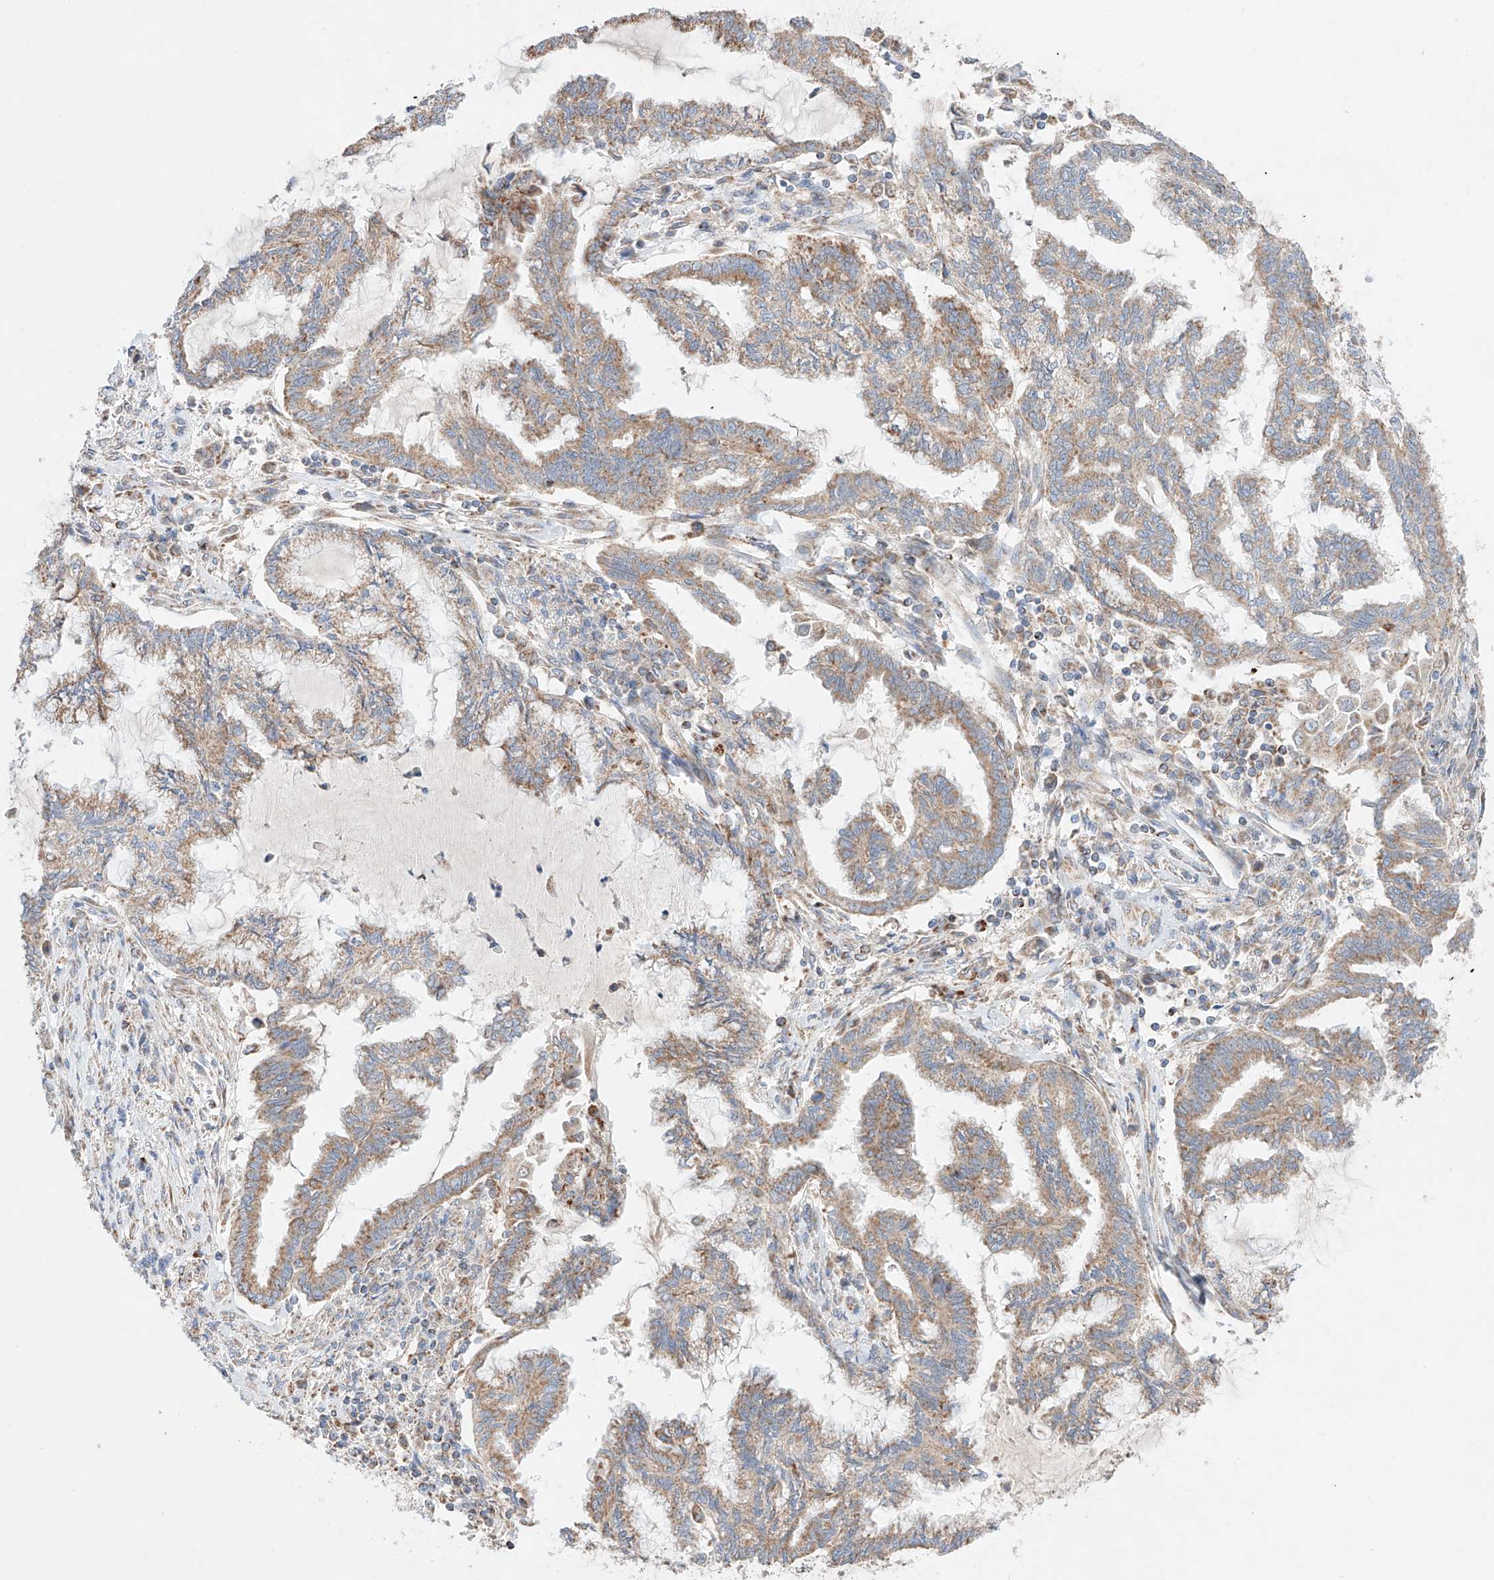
{"staining": {"intensity": "moderate", "quantity": "25%-75%", "location": "cytoplasmic/membranous"}, "tissue": "endometrial cancer", "cell_type": "Tumor cells", "image_type": "cancer", "snomed": [{"axis": "morphology", "description": "Adenocarcinoma, NOS"}, {"axis": "topography", "description": "Endometrium"}], "caption": "The immunohistochemical stain shows moderate cytoplasmic/membranous staining in tumor cells of endometrial adenocarcinoma tissue. The staining was performed using DAB (3,3'-diaminobenzidine) to visualize the protein expression in brown, while the nuclei were stained in blue with hematoxylin (Magnification: 20x).", "gene": "KTI12", "patient": {"sex": "female", "age": 86}}